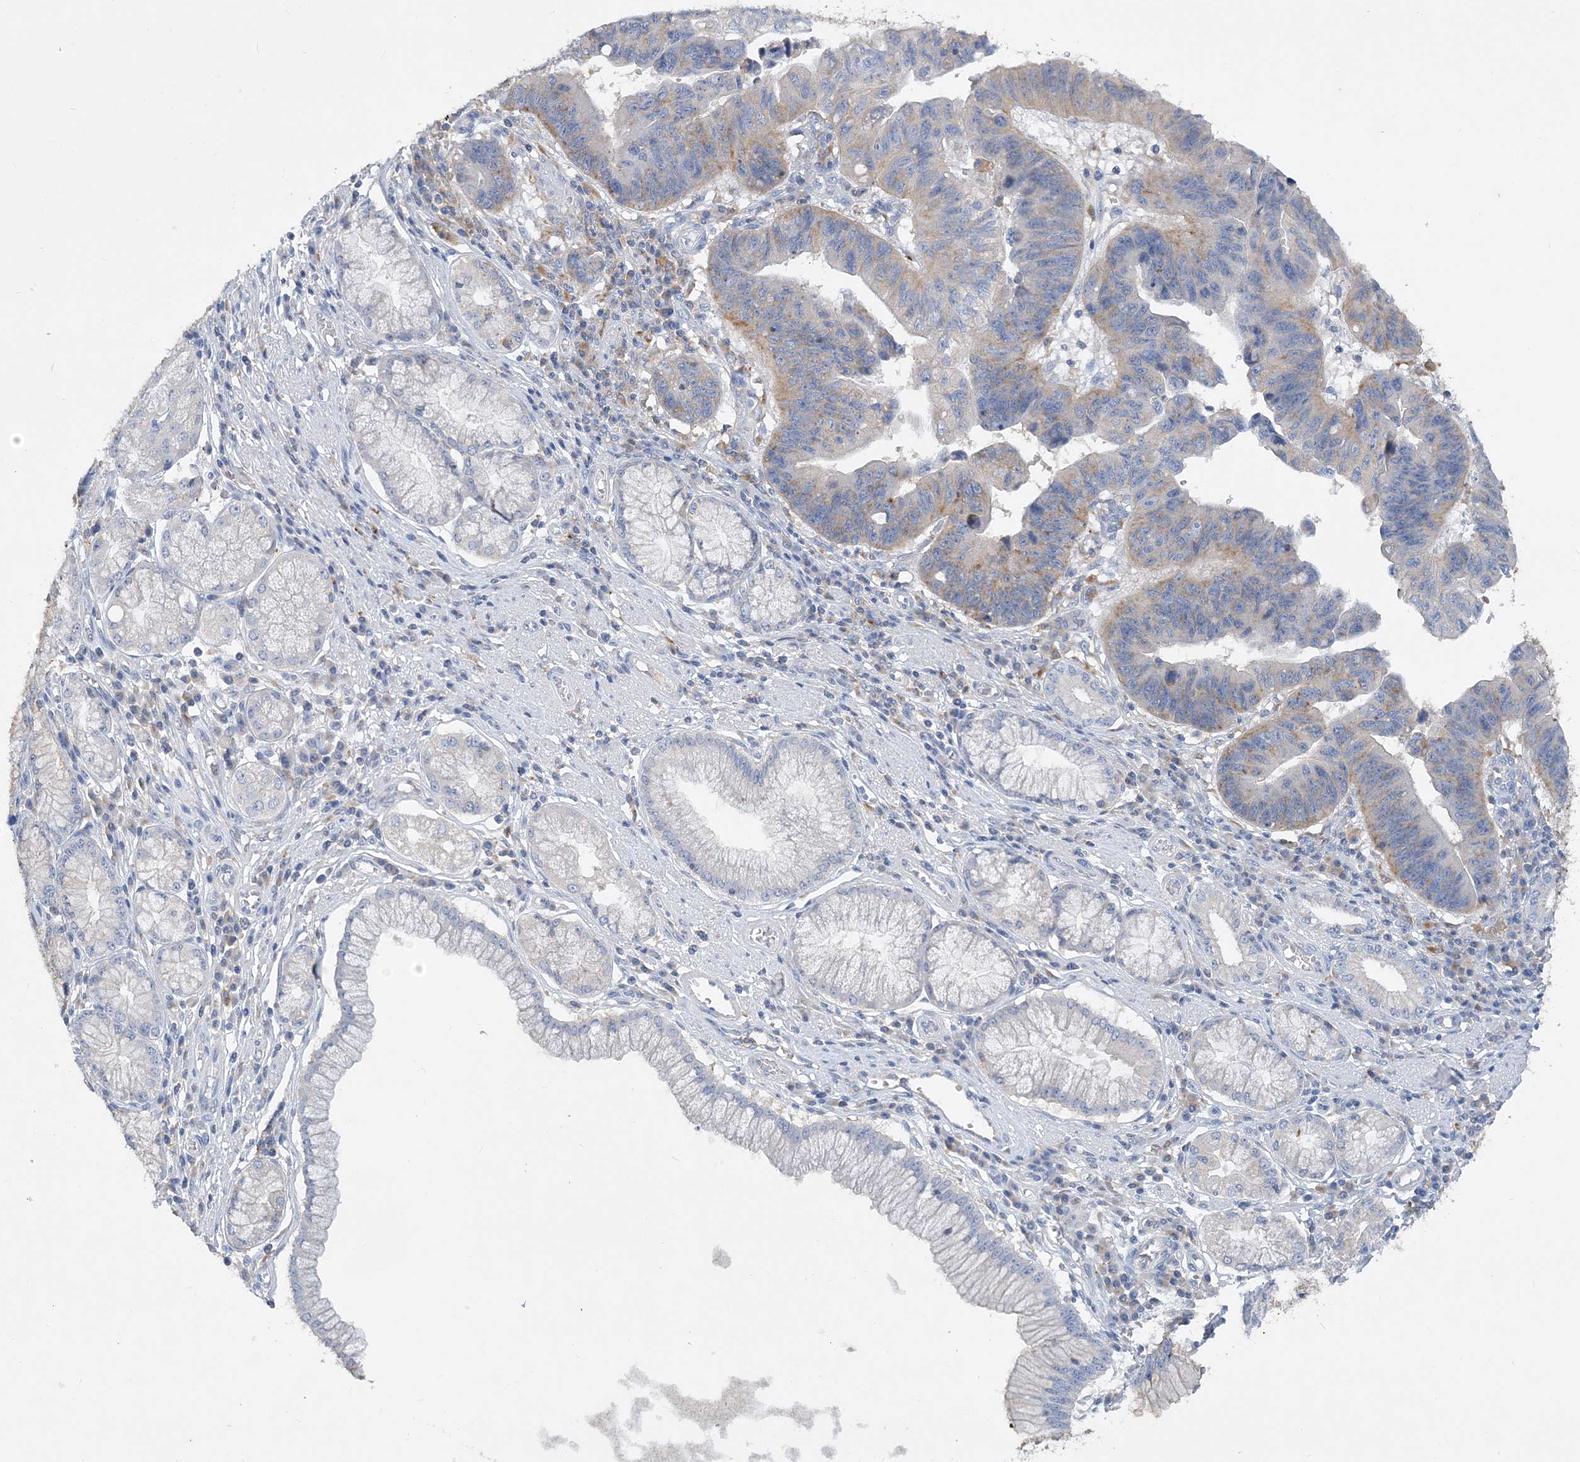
{"staining": {"intensity": "weak", "quantity": "<25%", "location": "cytoplasmic/membranous"}, "tissue": "stomach cancer", "cell_type": "Tumor cells", "image_type": "cancer", "snomed": [{"axis": "morphology", "description": "Adenocarcinoma, NOS"}, {"axis": "topography", "description": "Stomach"}], "caption": "Tumor cells are negative for brown protein staining in stomach cancer (adenocarcinoma). The staining was performed using DAB to visualize the protein expression in brown, while the nuclei were stained in blue with hematoxylin (Magnification: 20x).", "gene": "GRINA", "patient": {"sex": "male", "age": 59}}